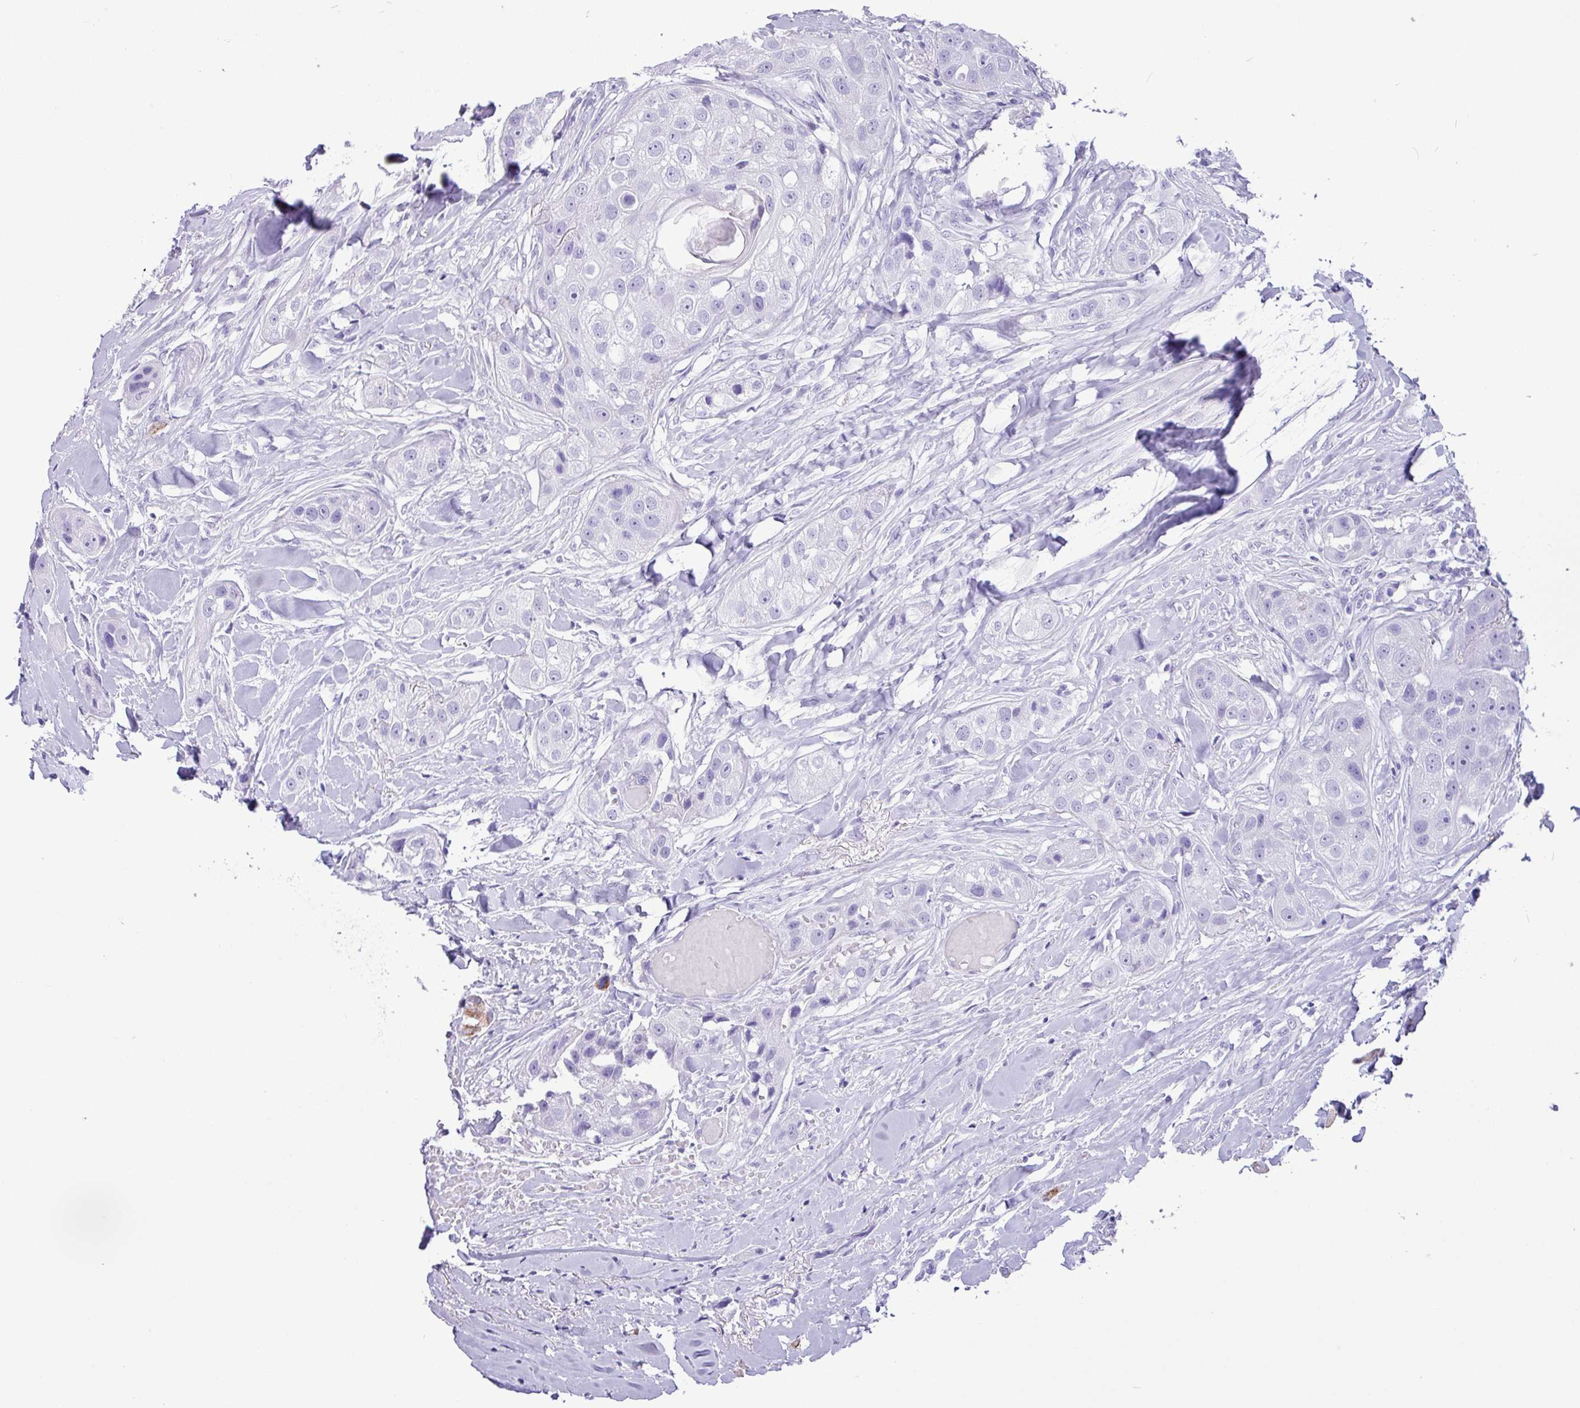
{"staining": {"intensity": "negative", "quantity": "none", "location": "none"}, "tissue": "head and neck cancer", "cell_type": "Tumor cells", "image_type": "cancer", "snomed": [{"axis": "morphology", "description": "Normal tissue, NOS"}, {"axis": "morphology", "description": "Squamous cell carcinoma, NOS"}, {"axis": "topography", "description": "Skeletal muscle"}, {"axis": "topography", "description": "Head-Neck"}], "caption": "A histopathology image of head and neck cancer stained for a protein displays no brown staining in tumor cells. Nuclei are stained in blue.", "gene": "CKMT2", "patient": {"sex": "male", "age": 51}}